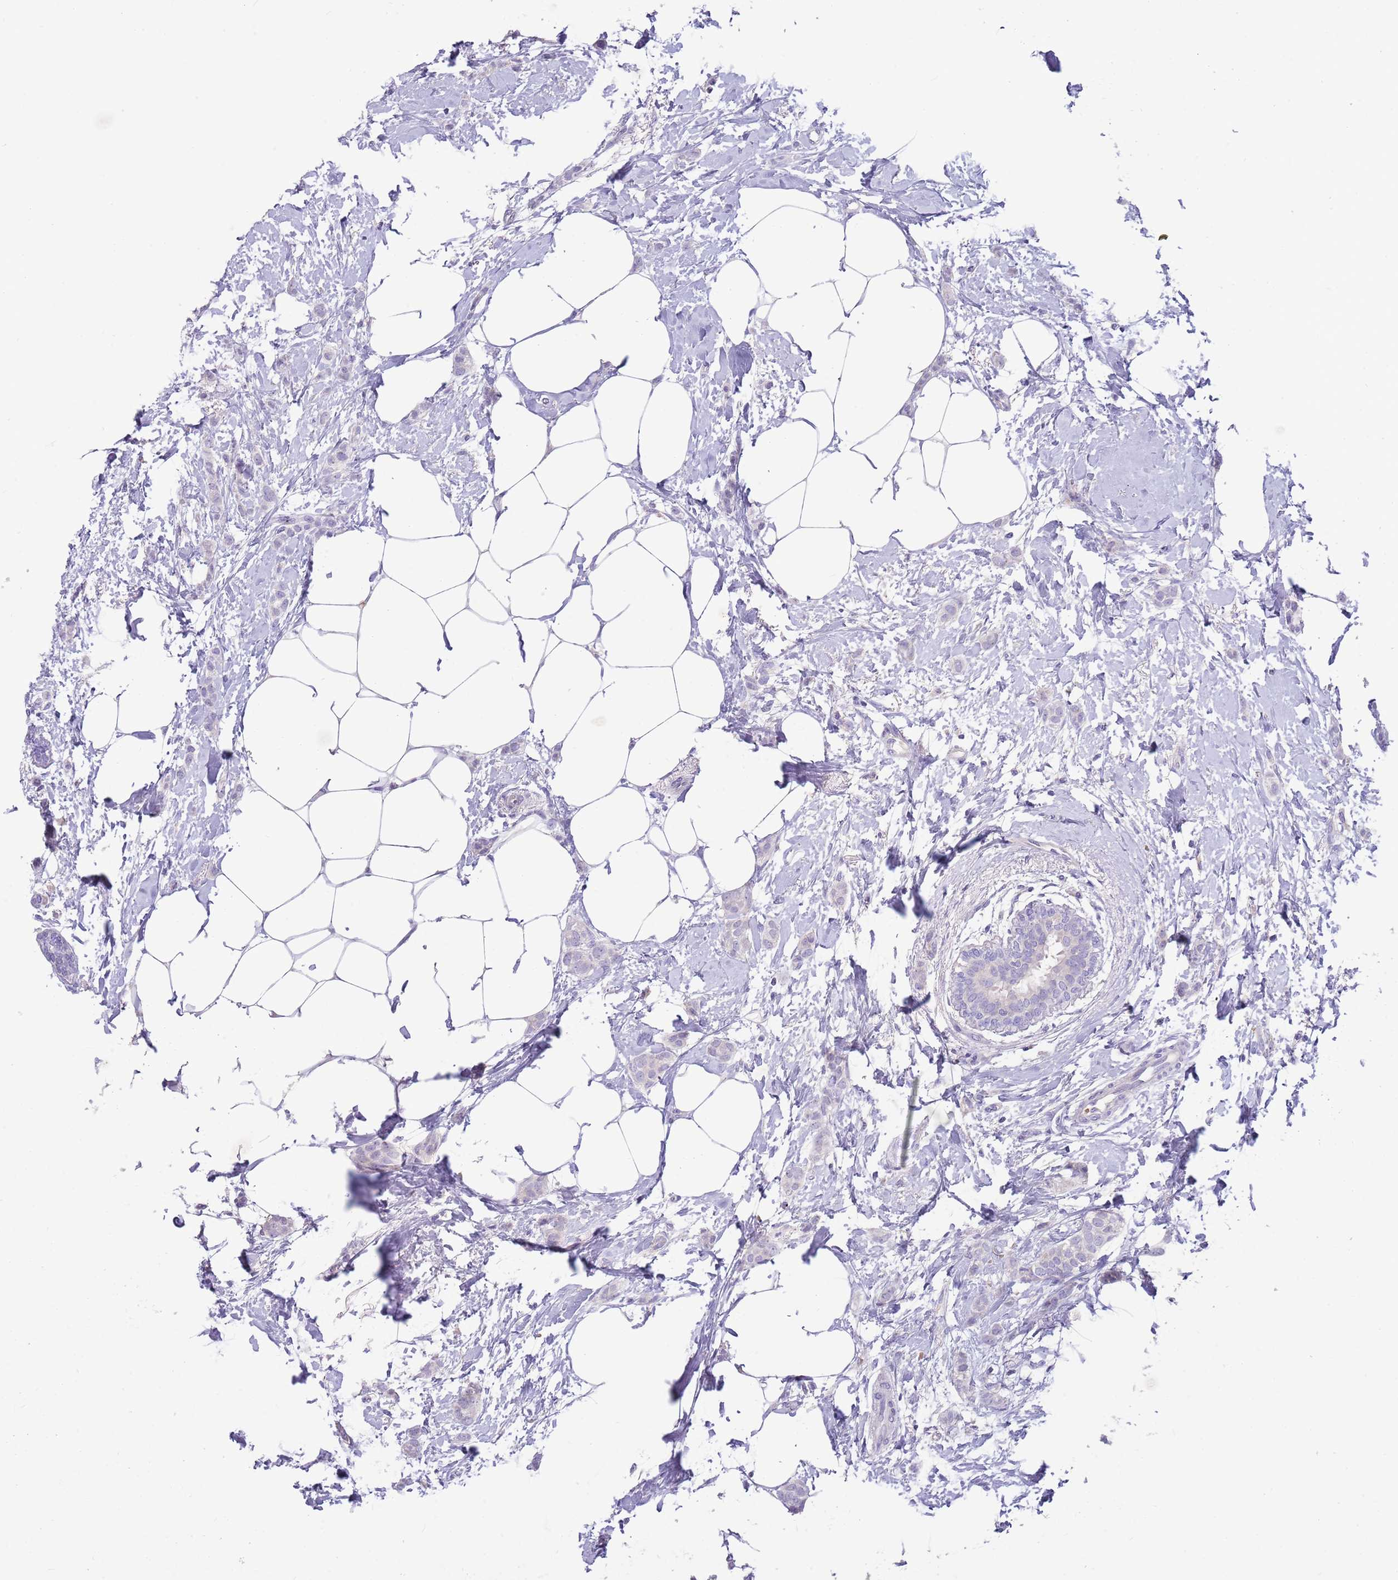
{"staining": {"intensity": "negative", "quantity": "none", "location": "none"}, "tissue": "breast cancer", "cell_type": "Tumor cells", "image_type": "cancer", "snomed": [{"axis": "morphology", "description": "Duct carcinoma"}, {"axis": "topography", "description": "Breast"}], "caption": "Breast infiltrating ductal carcinoma was stained to show a protein in brown. There is no significant positivity in tumor cells.", "gene": "DDHD1", "patient": {"sex": "female", "age": 72}}